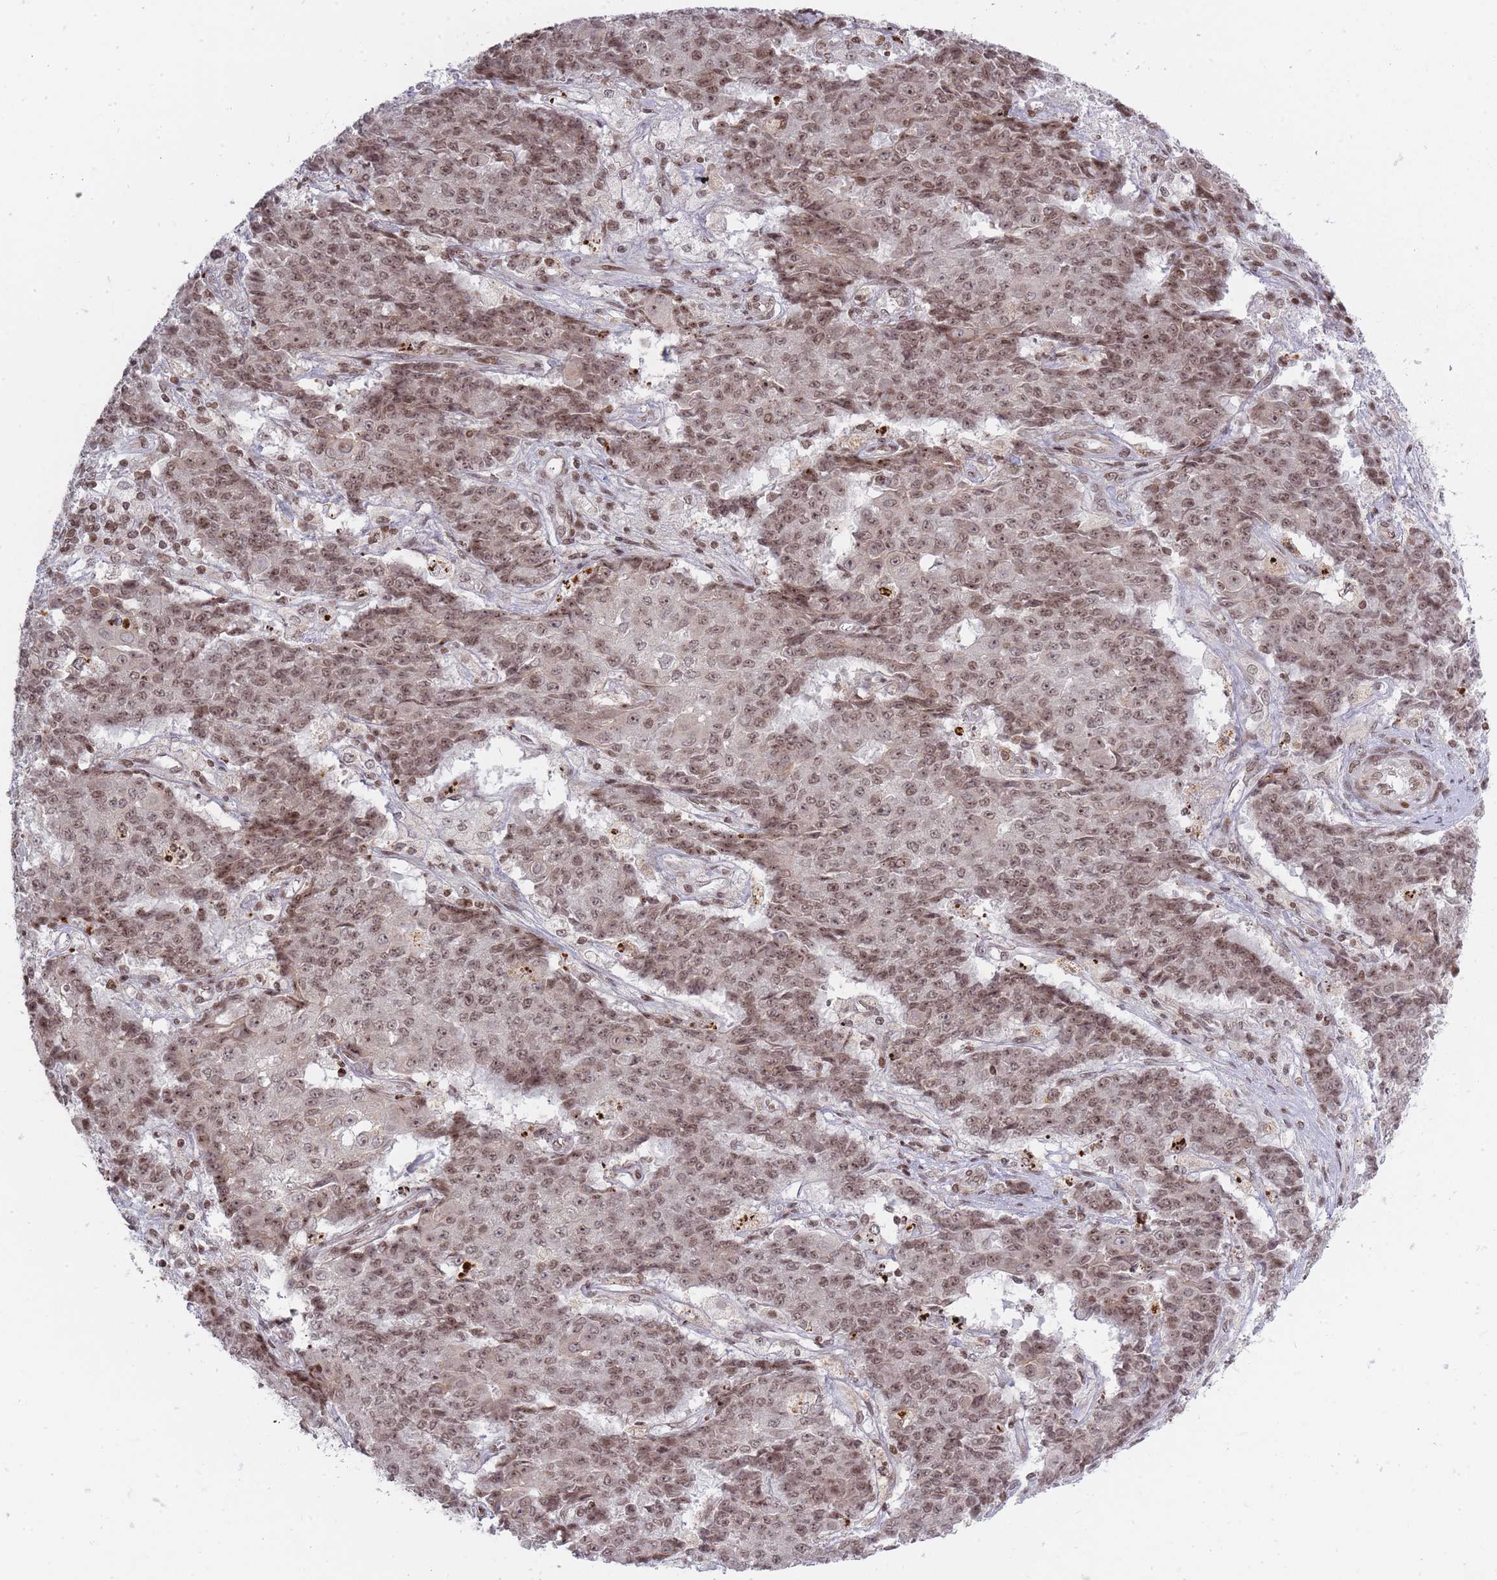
{"staining": {"intensity": "moderate", "quantity": ">75%", "location": "nuclear"}, "tissue": "ovarian cancer", "cell_type": "Tumor cells", "image_type": "cancer", "snomed": [{"axis": "morphology", "description": "Carcinoma, endometroid"}, {"axis": "topography", "description": "Ovary"}], "caption": "Human ovarian cancer (endometroid carcinoma) stained for a protein (brown) shows moderate nuclear positive expression in about >75% of tumor cells.", "gene": "TMC6", "patient": {"sex": "female", "age": 42}}